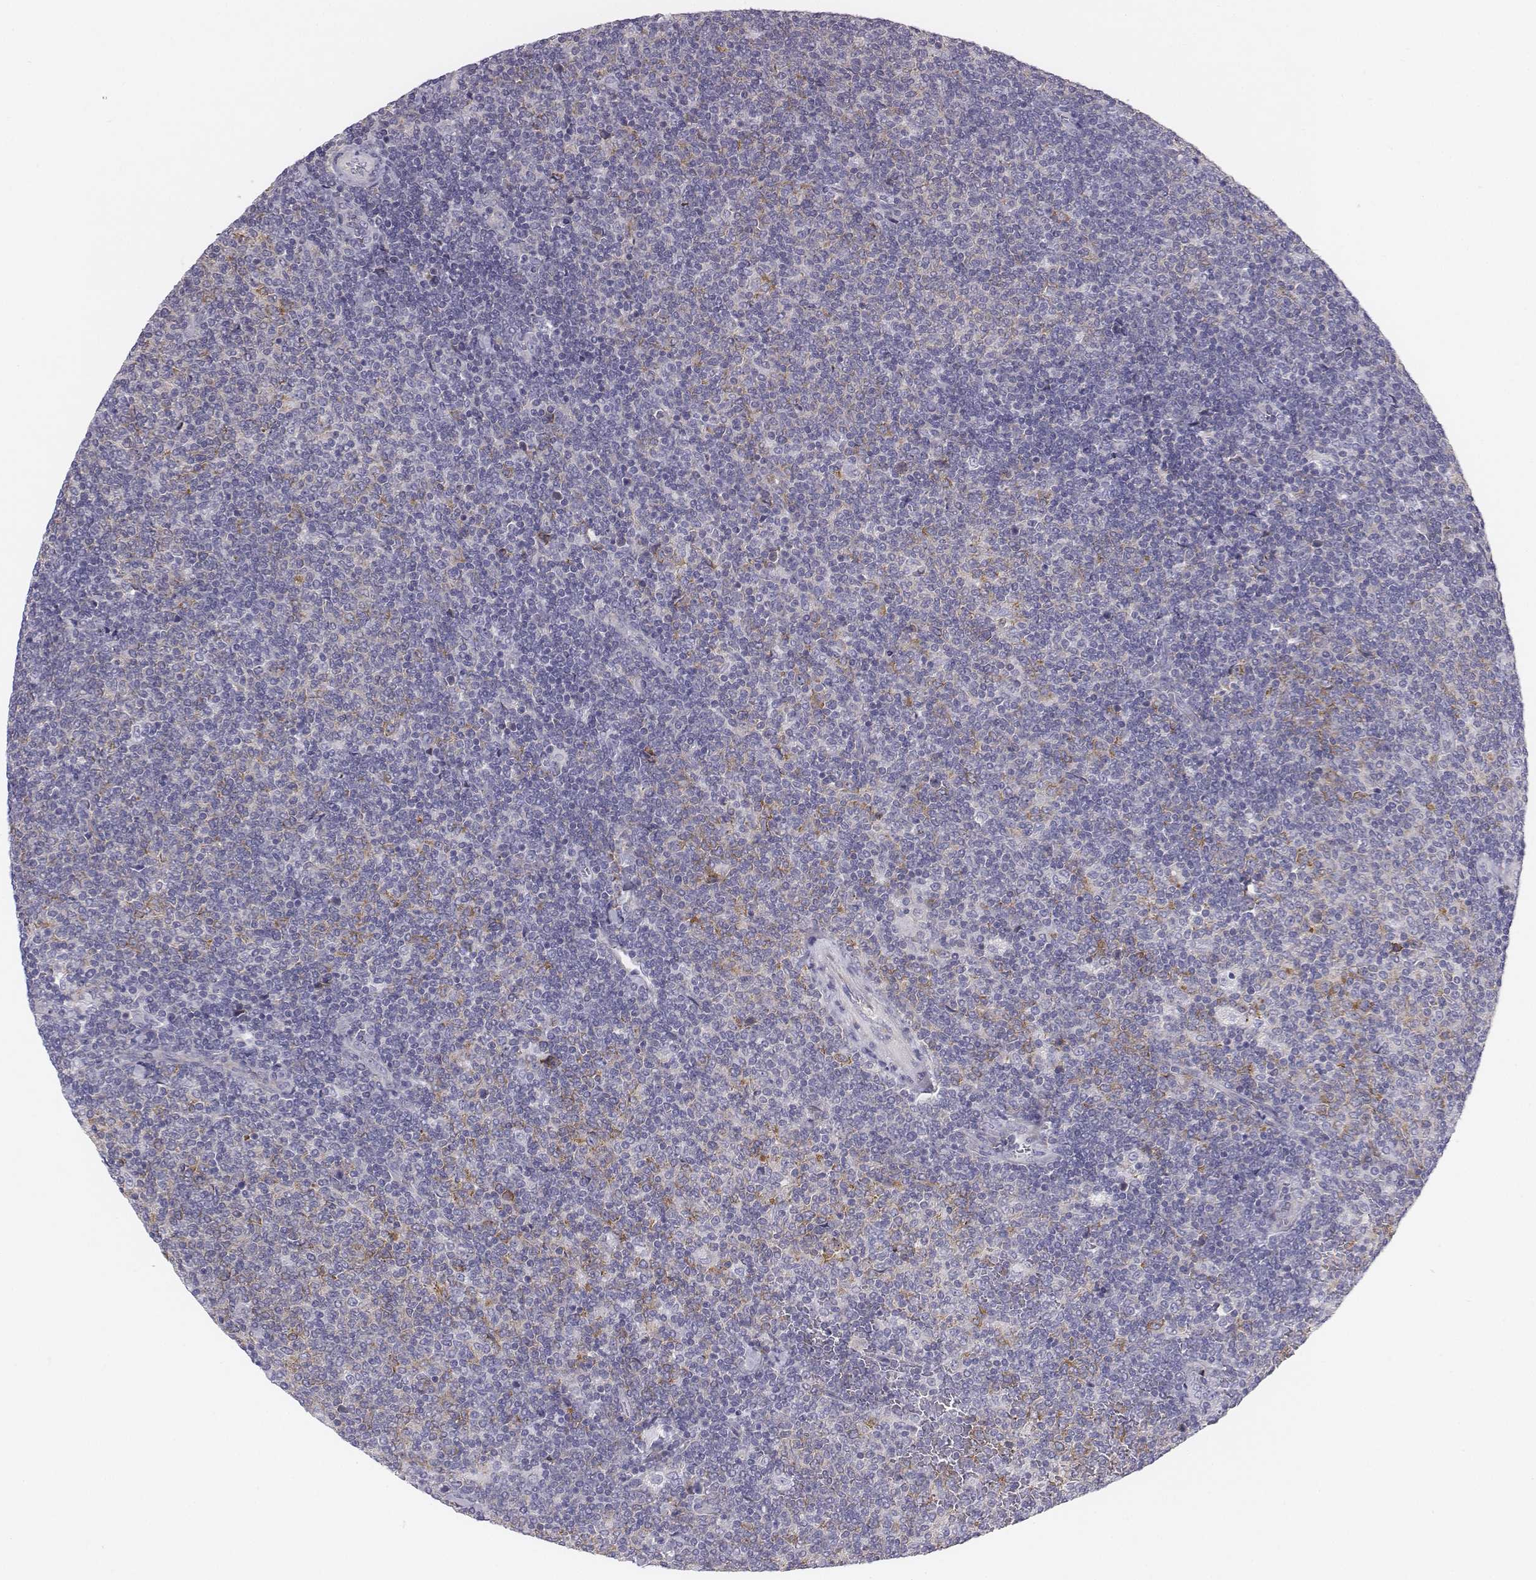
{"staining": {"intensity": "weak", "quantity": "<25%", "location": "cytoplasmic/membranous"}, "tissue": "lymphoma", "cell_type": "Tumor cells", "image_type": "cancer", "snomed": [{"axis": "morphology", "description": "Malignant lymphoma, non-Hodgkin's type, Low grade"}, {"axis": "topography", "description": "Lymph node"}], "caption": "The immunohistochemistry (IHC) histopathology image has no significant expression in tumor cells of lymphoma tissue.", "gene": "CHST14", "patient": {"sex": "male", "age": 52}}